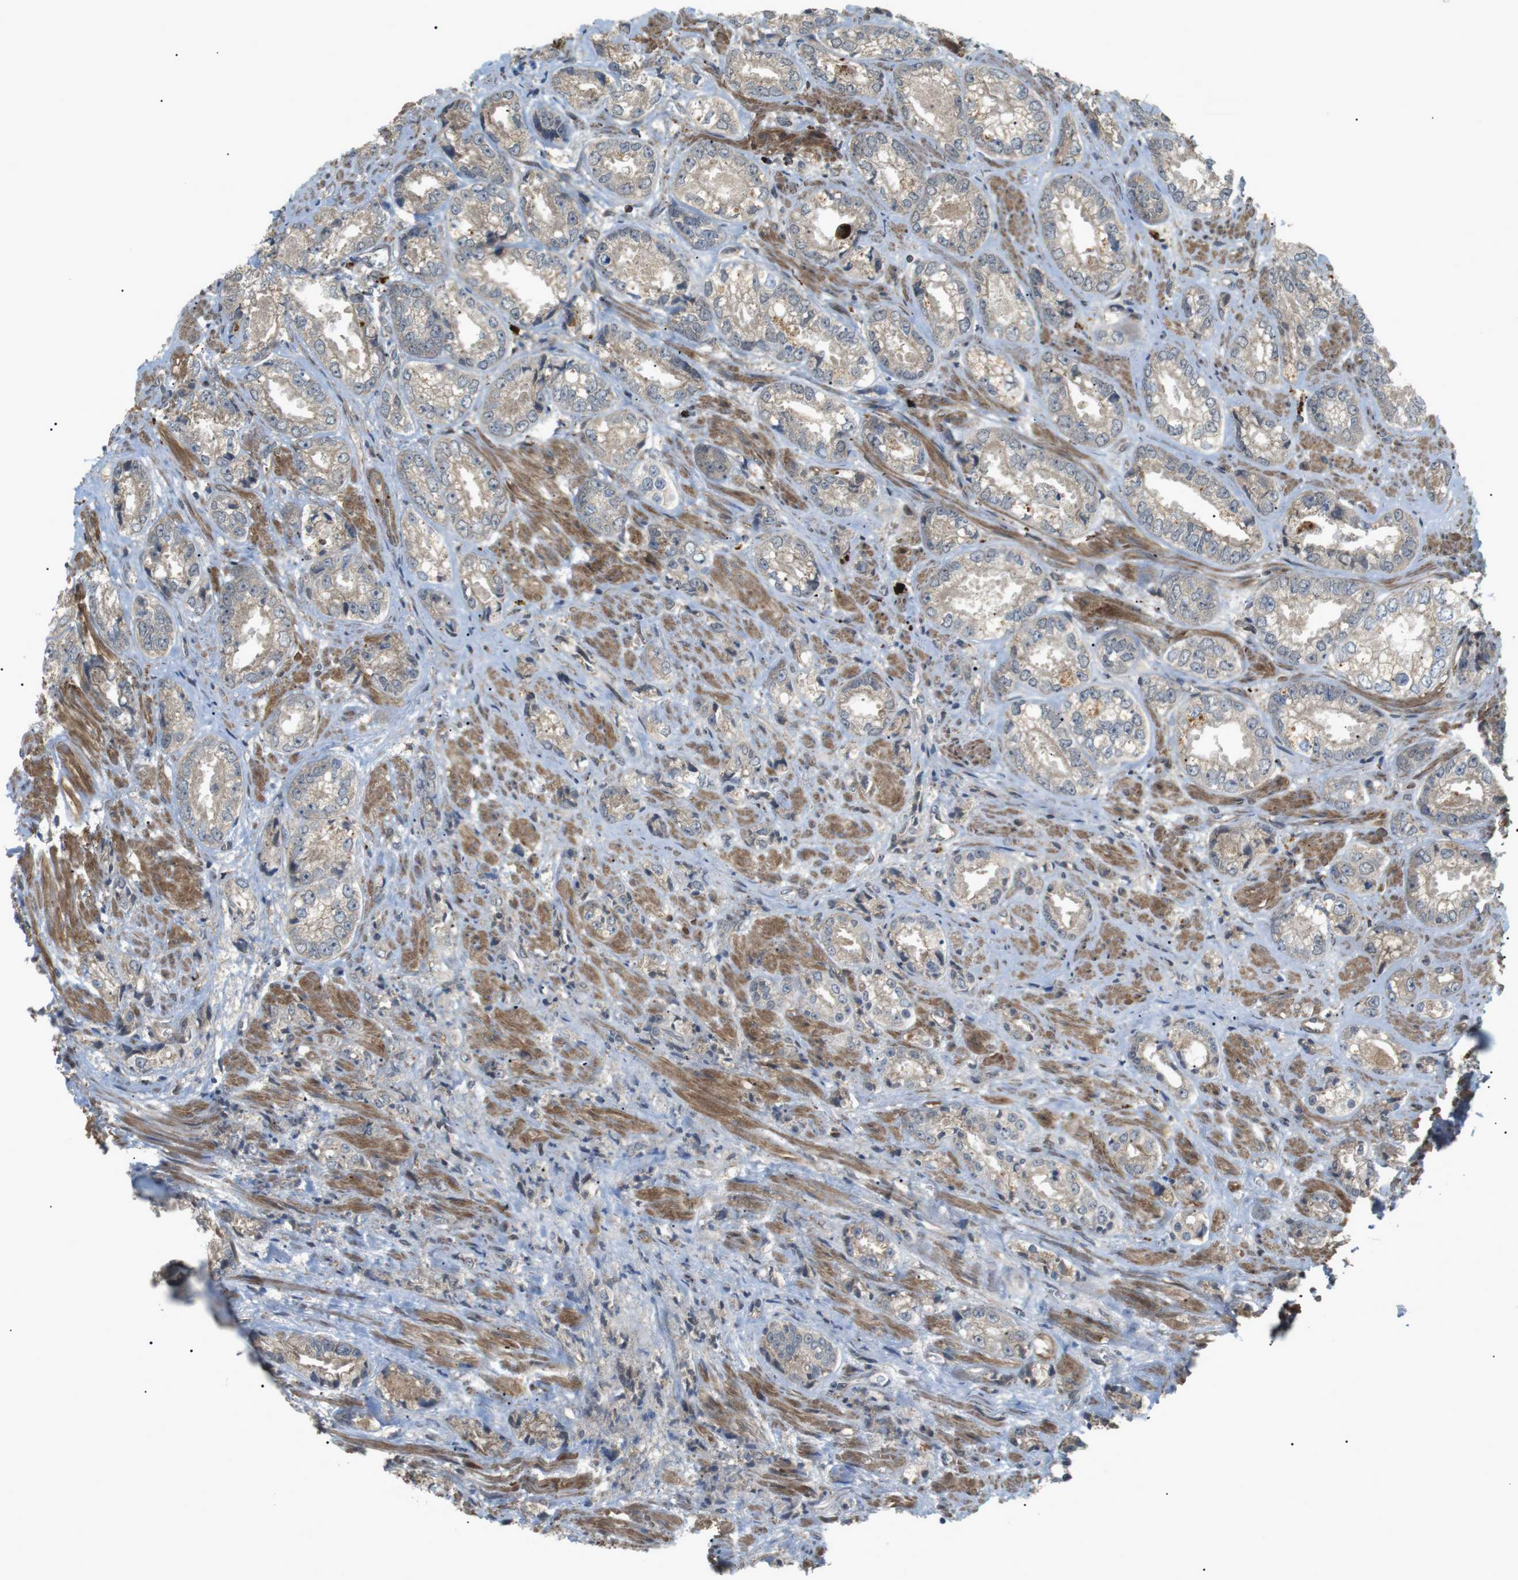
{"staining": {"intensity": "weak", "quantity": ">75%", "location": "cytoplasmic/membranous"}, "tissue": "prostate cancer", "cell_type": "Tumor cells", "image_type": "cancer", "snomed": [{"axis": "morphology", "description": "Adenocarcinoma, High grade"}, {"axis": "topography", "description": "Prostate"}], "caption": "Tumor cells exhibit low levels of weak cytoplasmic/membranous positivity in about >75% of cells in human adenocarcinoma (high-grade) (prostate). Nuclei are stained in blue.", "gene": "KANK2", "patient": {"sex": "male", "age": 61}}